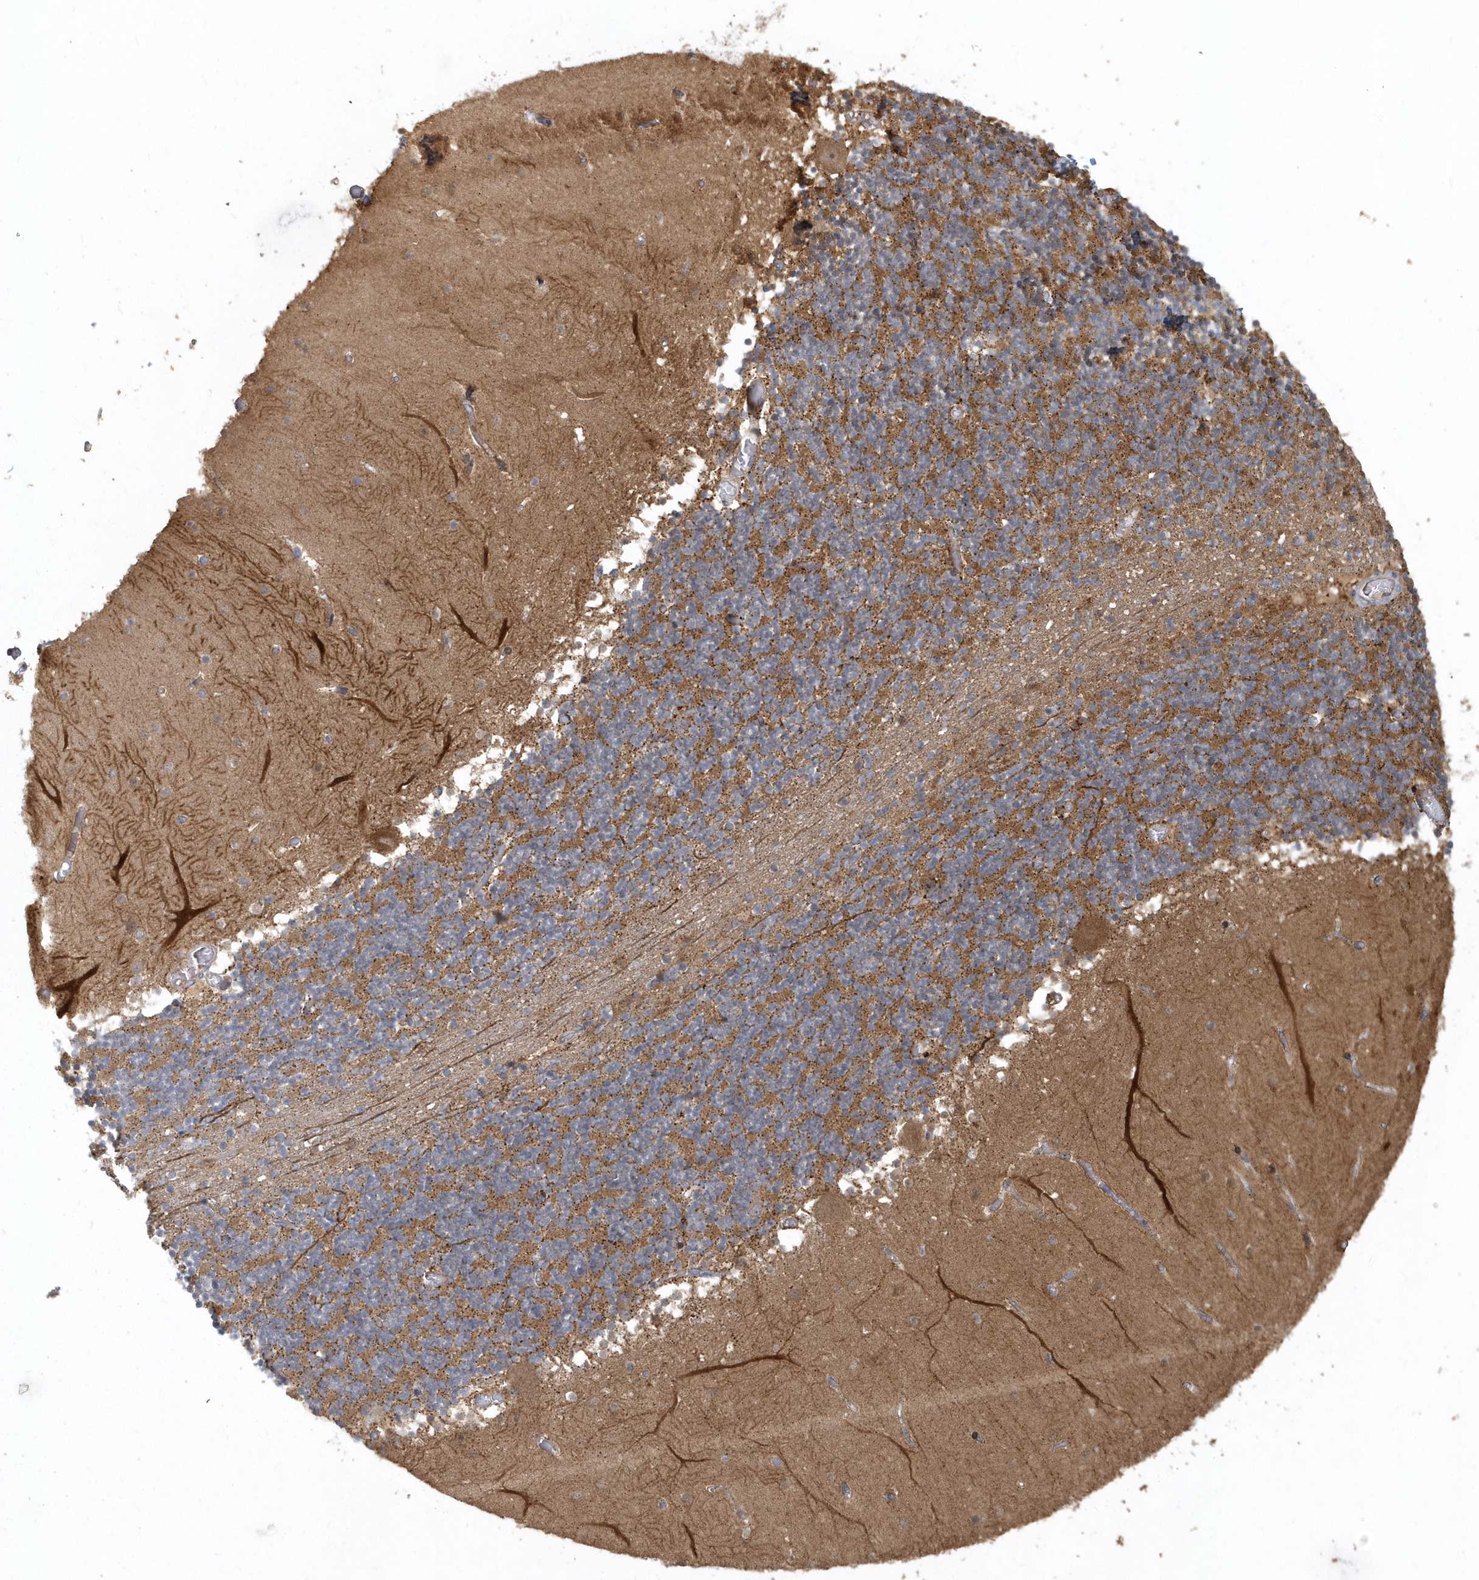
{"staining": {"intensity": "moderate", "quantity": "25%-75%", "location": "cytoplasmic/membranous"}, "tissue": "cerebellum", "cell_type": "Cells in granular layer", "image_type": "normal", "snomed": [{"axis": "morphology", "description": "Normal tissue, NOS"}, {"axis": "topography", "description": "Cerebellum"}], "caption": "IHC image of normal human cerebellum stained for a protein (brown), which exhibits medium levels of moderate cytoplasmic/membranous positivity in about 25%-75% of cells in granular layer.", "gene": "TRAIP", "patient": {"sex": "female", "age": 28}}